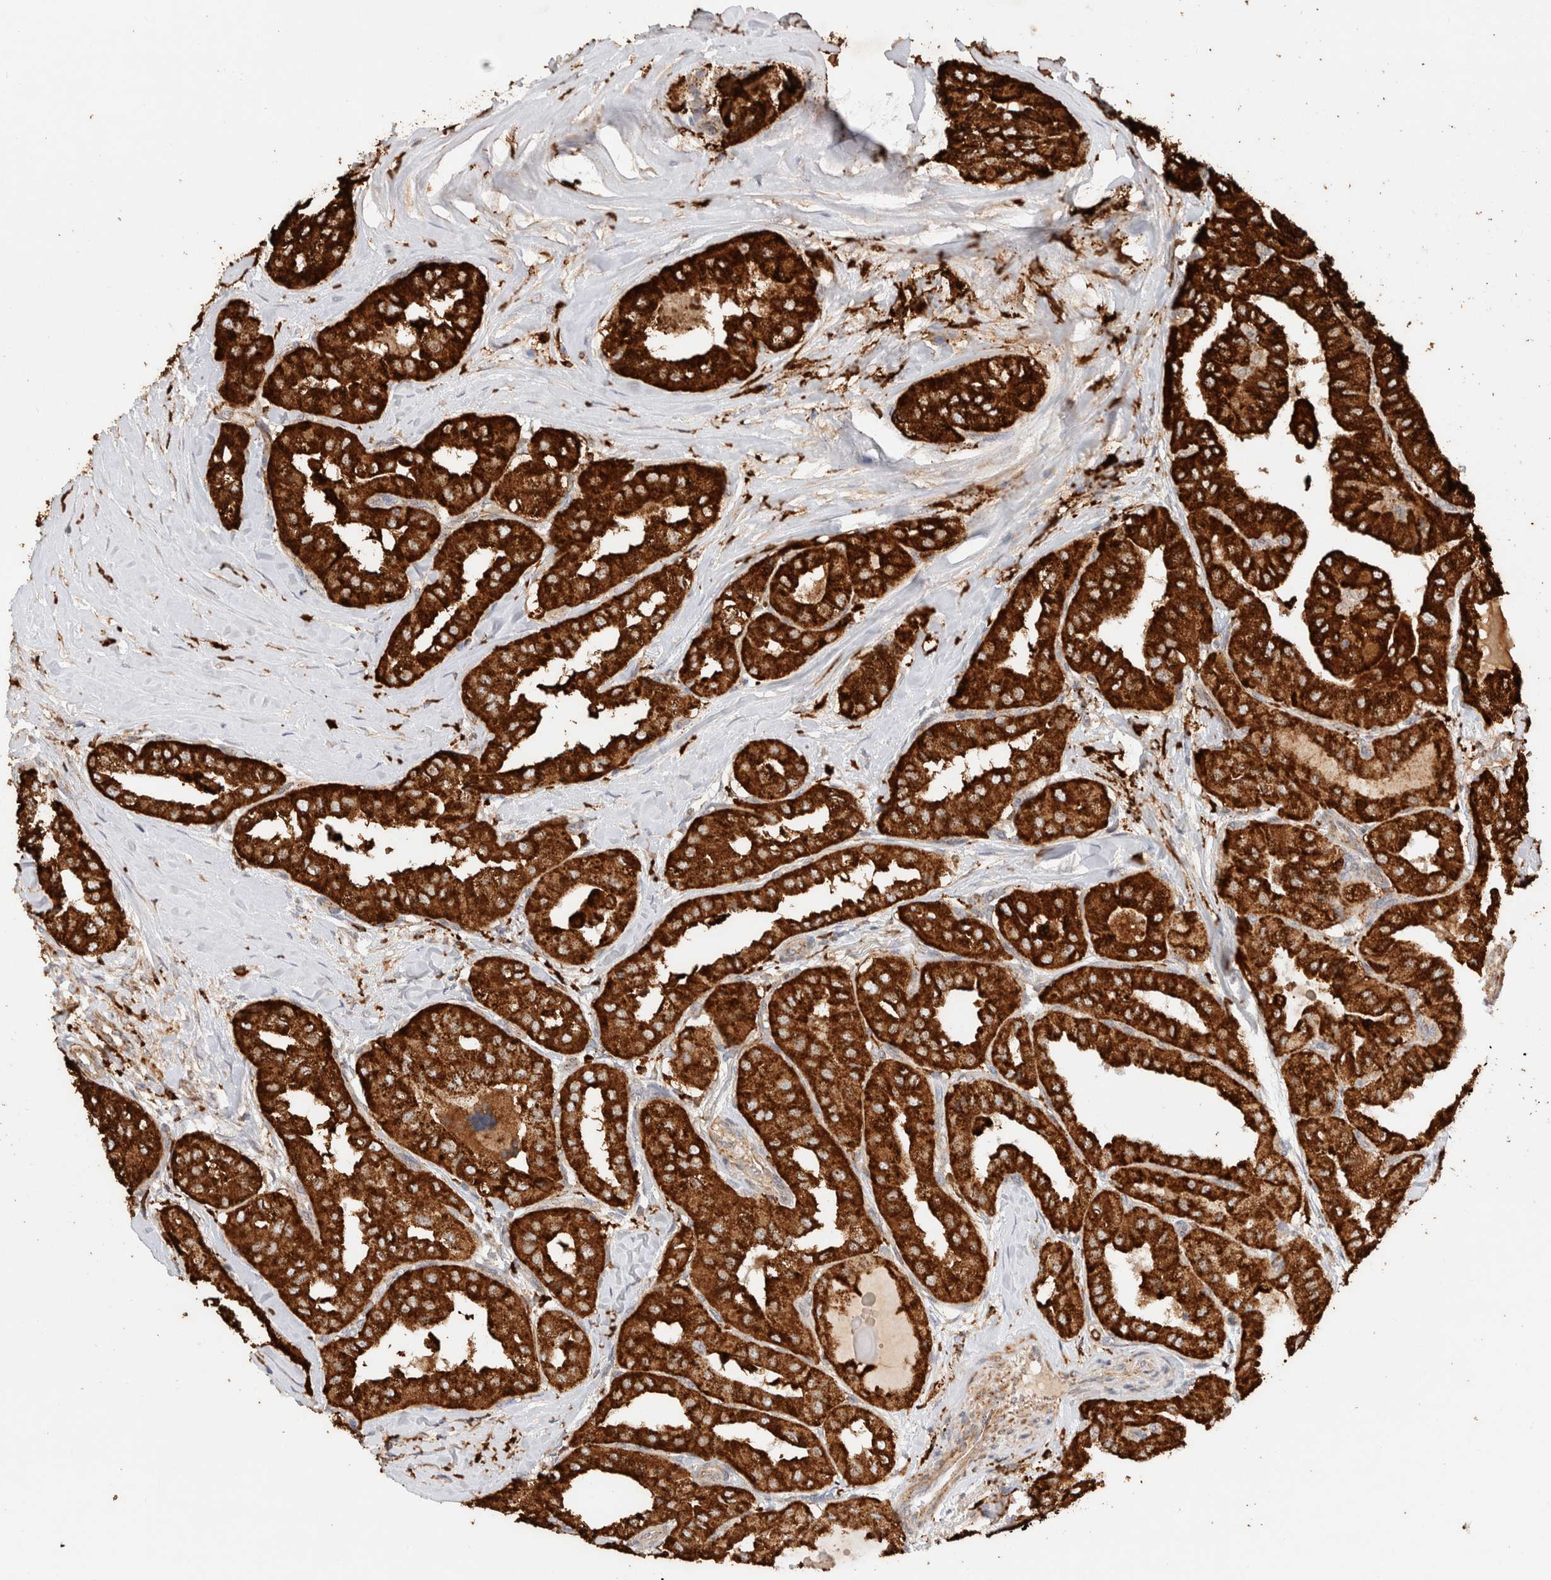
{"staining": {"intensity": "strong", "quantity": ">75%", "location": "cytoplasmic/membranous"}, "tissue": "thyroid cancer", "cell_type": "Tumor cells", "image_type": "cancer", "snomed": [{"axis": "morphology", "description": "Papillary adenocarcinoma, NOS"}, {"axis": "topography", "description": "Thyroid gland"}], "caption": "Thyroid papillary adenocarcinoma stained with a brown dye exhibits strong cytoplasmic/membranous positive staining in approximately >75% of tumor cells.", "gene": "RABEPK", "patient": {"sex": "female", "age": 59}}